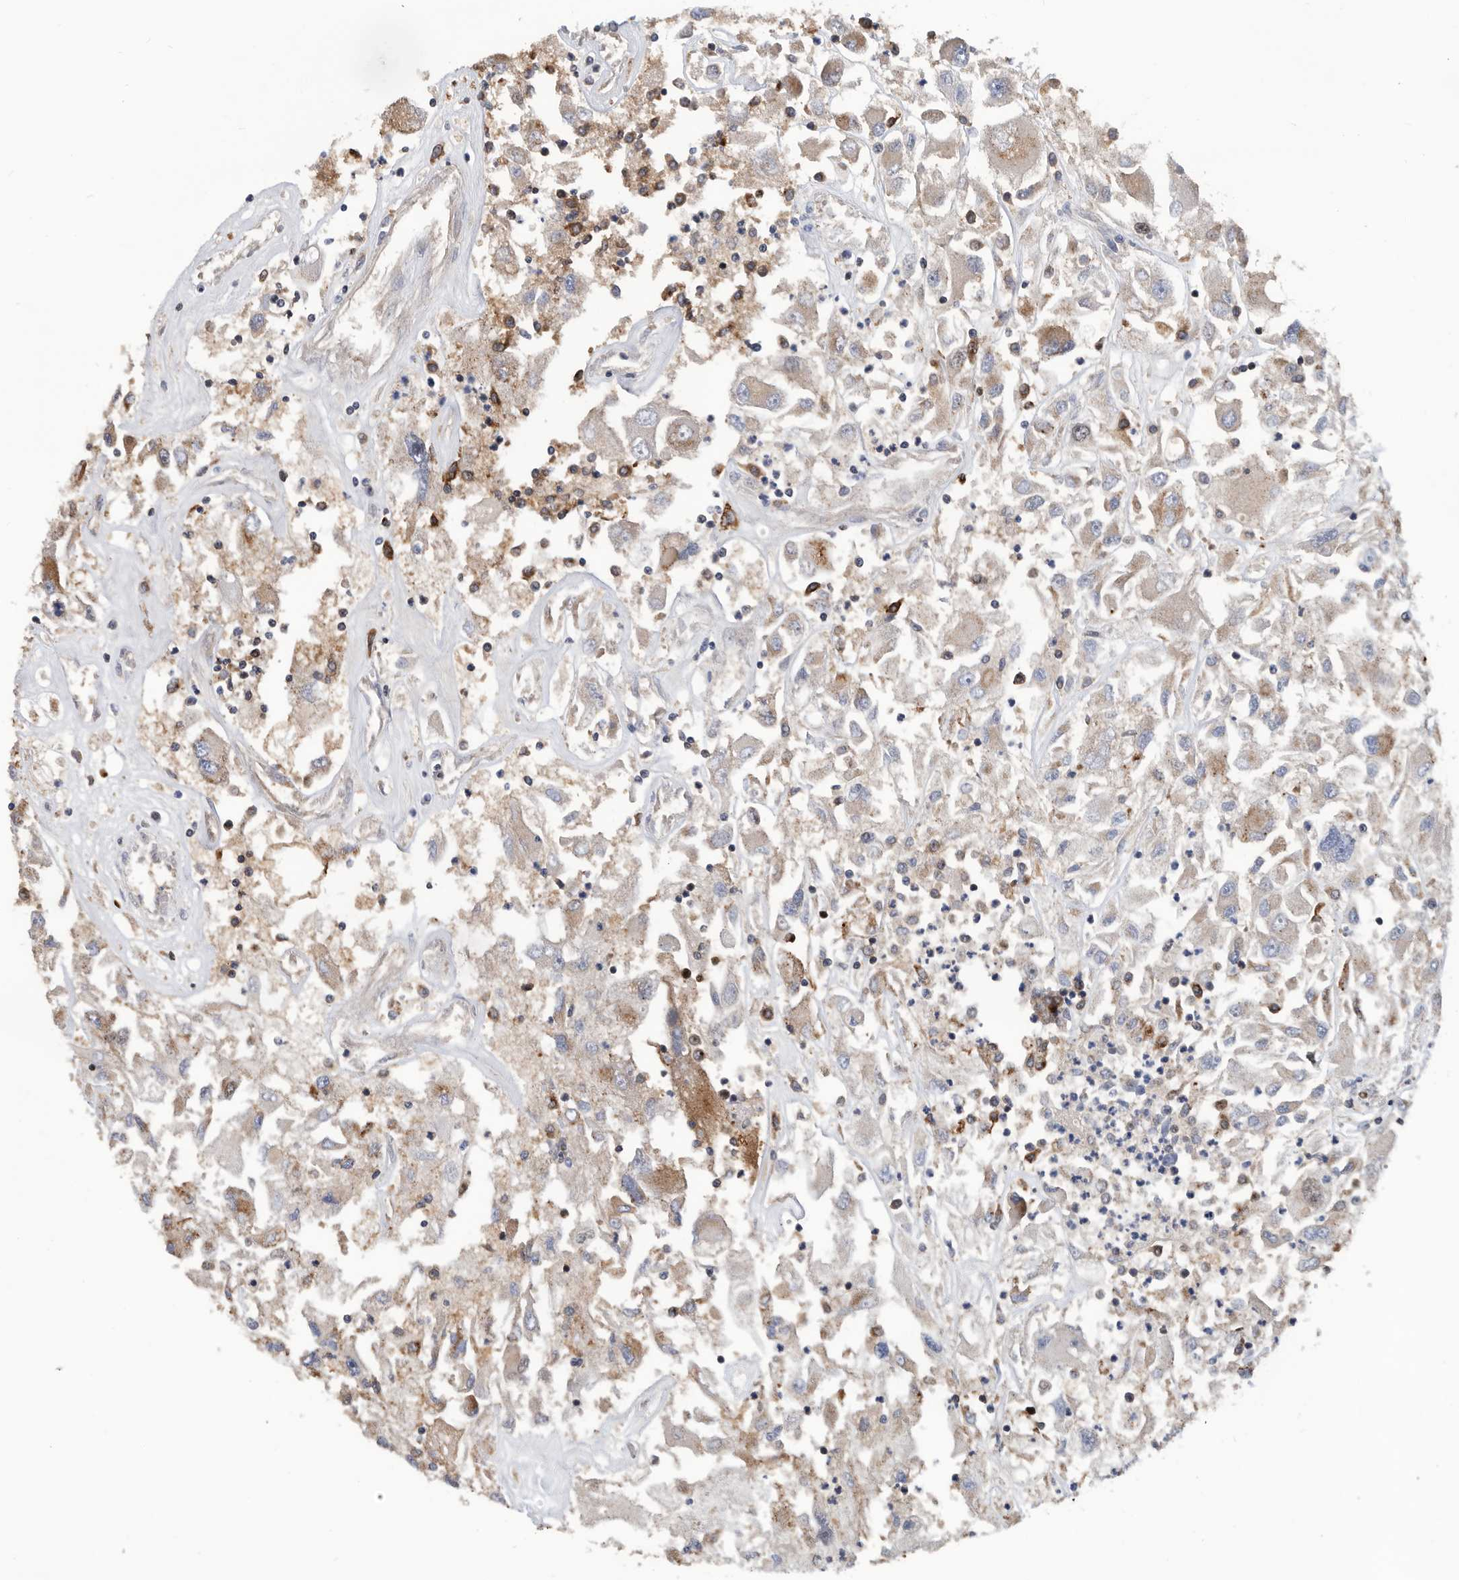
{"staining": {"intensity": "moderate", "quantity": "<25%", "location": "cytoplasmic/membranous"}, "tissue": "renal cancer", "cell_type": "Tumor cells", "image_type": "cancer", "snomed": [{"axis": "morphology", "description": "Adenocarcinoma, NOS"}, {"axis": "topography", "description": "Kidney"}], "caption": "Tumor cells display low levels of moderate cytoplasmic/membranous staining in approximately <25% of cells in human adenocarcinoma (renal).", "gene": "ATAD2", "patient": {"sex": "female", "age": 52}}